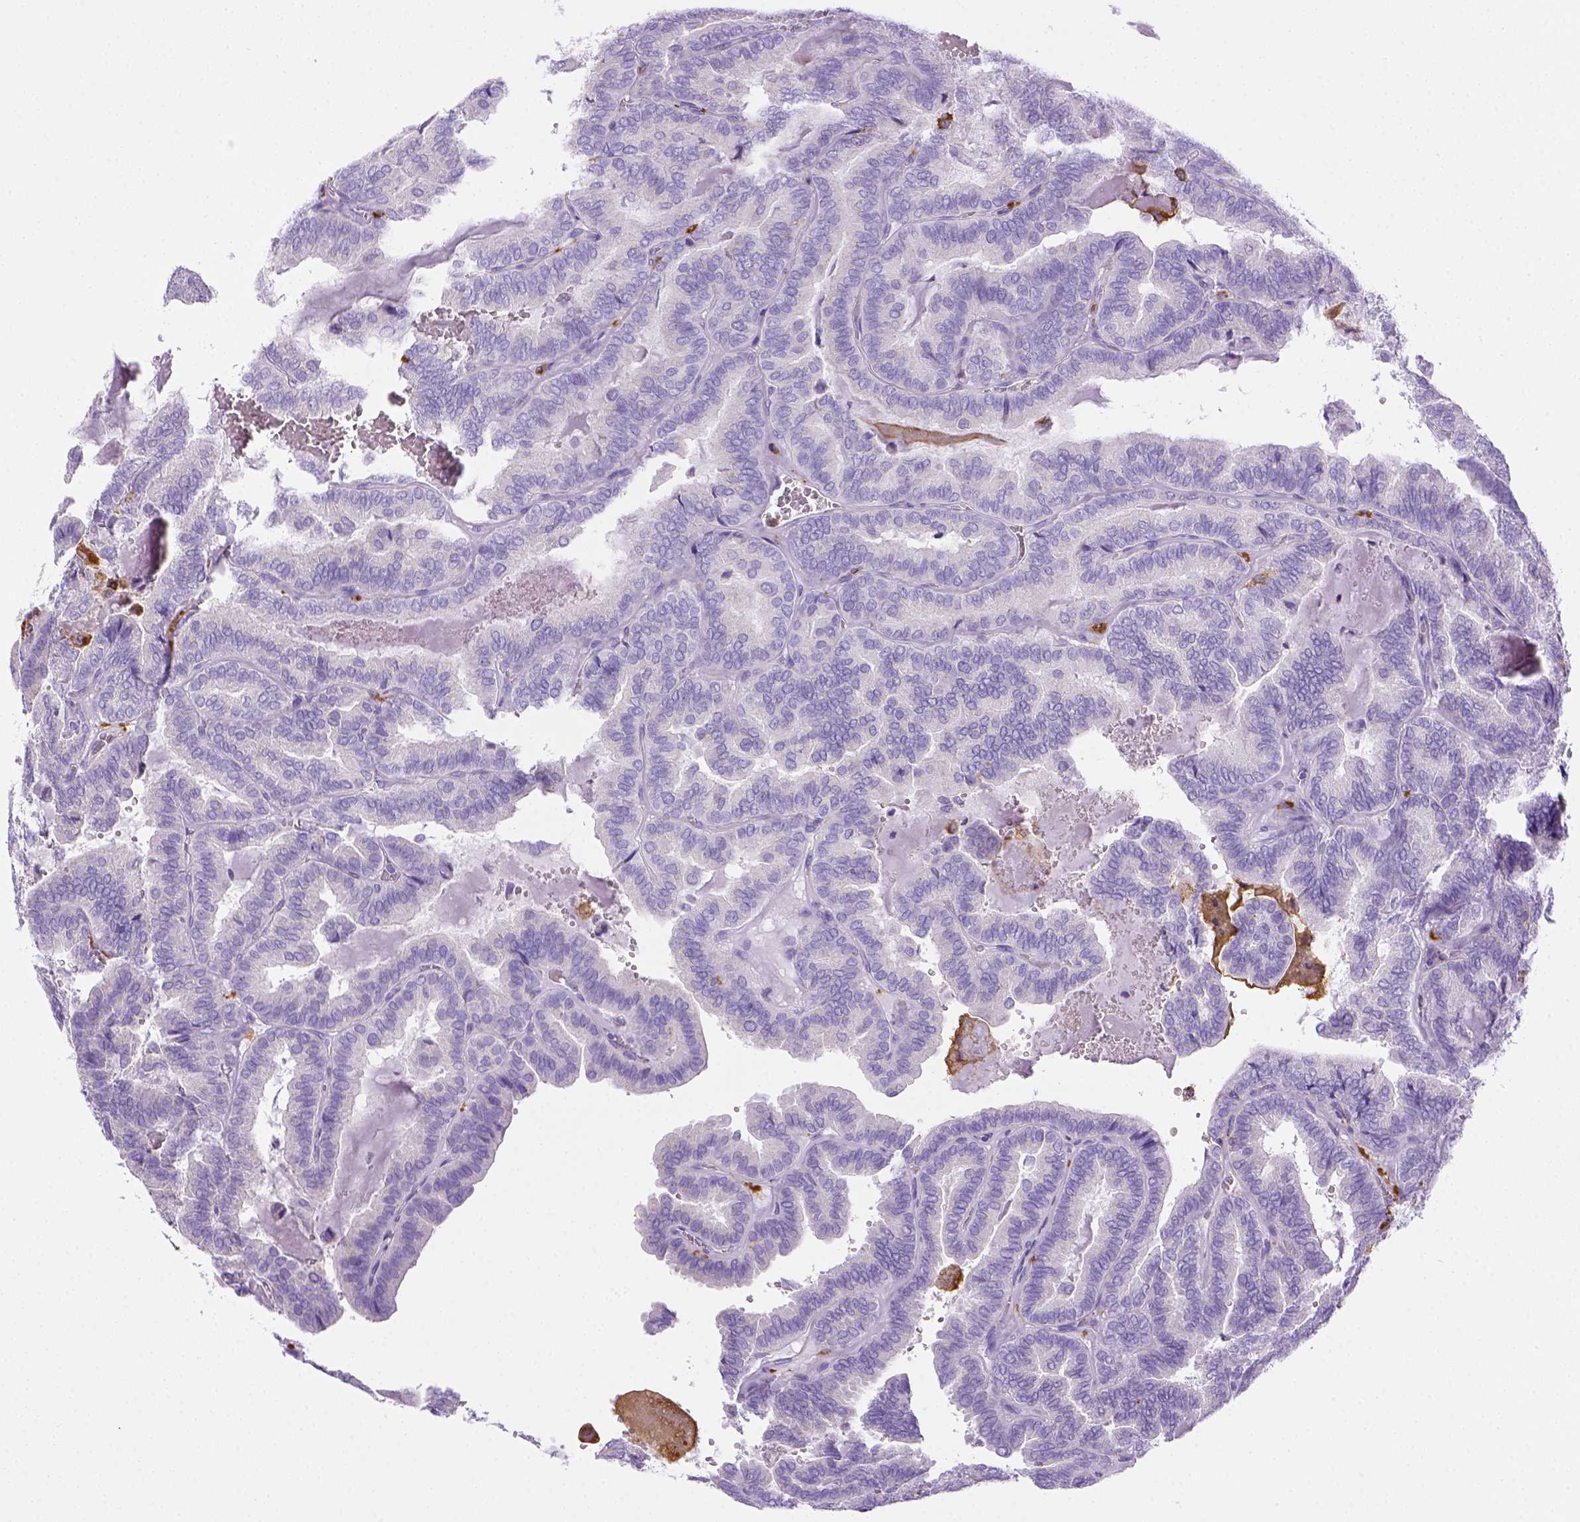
{"staining": {"intensity": "negative", "quantity": "none", "location": "none"}, "tissue": "thyroid cancer", "cell_type": "Tumor cells", "image_type": "cancer", "snomed": [{"axis": "morphology", "description": "Papillary adenocarcinoma, NOS"}, {"axis": "topography", "description": "Thyroid gland"}], "caption": "Immunohistochemistry of human thyroid cancer (papillary adenocarcinoma) exhibits no staining in tumor cells.", "gene": "CD68", "patient": {"sex": "female", "age": 75}}